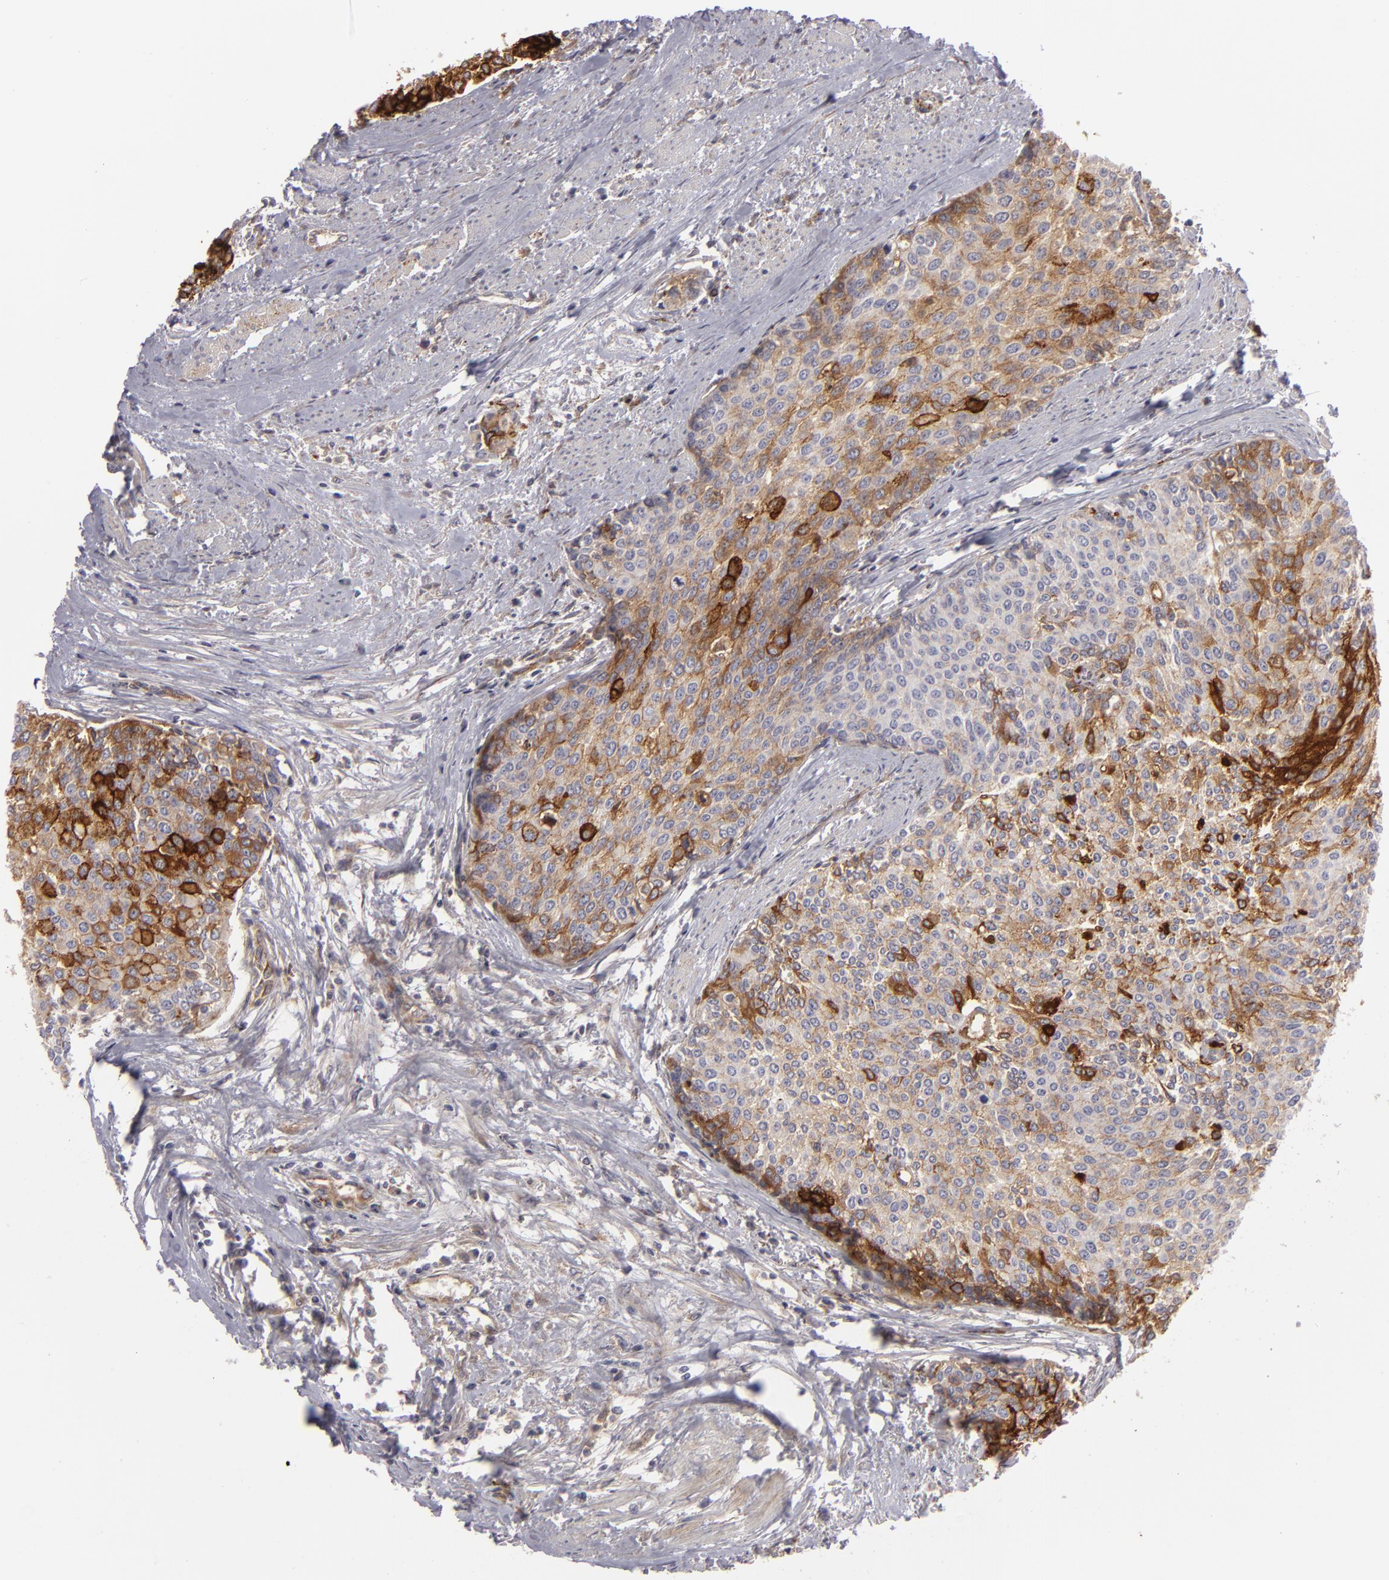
{"staining": {"intensity": "moderate", "quantity": ">75%", "location": "cytoplasmic/membranous"}, "tissue": "urothelial cancer", "cell_type": "Tumor cells", "image_type": "cancer", "snomed": [{"axis": "morphology", "description": "Urothelial carcinoma, Low grade"}, {"axis": "topography", "description": "Urinary bladder"}], "caption": "Urothelial carcinoma (low-grade) was stained to show a protein in brown. There is medium levels of moderate cytoplasmic/membranous staining in approximately >75% of tumor cells.", "gene": "ALCAM", "patient": {"sex": "female", "age": 73}}